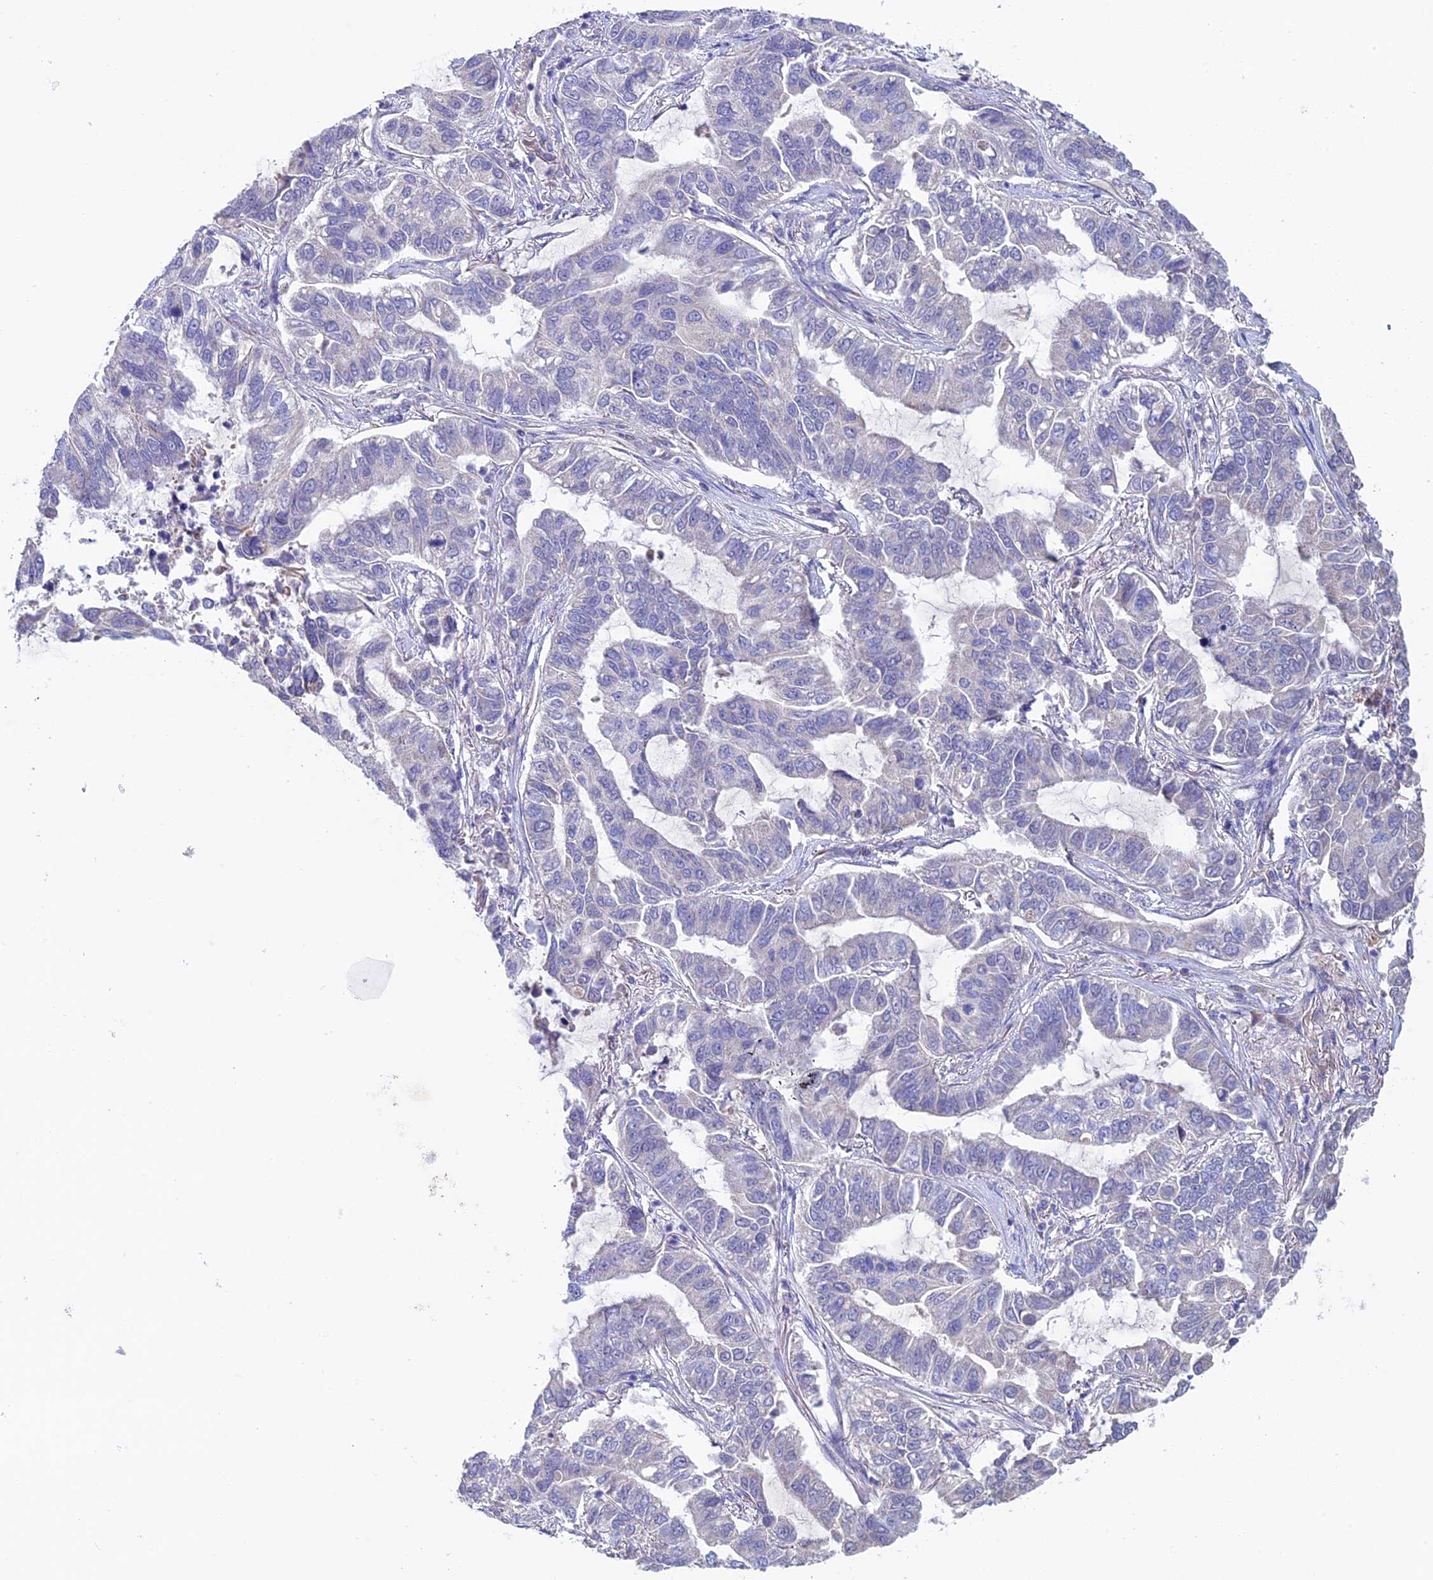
{"staining": {"intensity": "negative", "quantity": "none", "location": "none"}, "tissue": "lung cancer", "cell_type": "Tumor cells", "image_type": "cancer", "snomed": [{"axis": "morphology", "description": "Adenocarcinoma, NOS"}, {"axis": "topography", "description": "Lung"}], "caption": "High magnification brightfield microscopy of adenocarcinoma (lung) stained with DAB (brown) and counterstained with hematoxylin (blue): tumor cells show no significant staining.", "gene": "SLC15A5", "patient": {"sex": "male", "age": 64}}